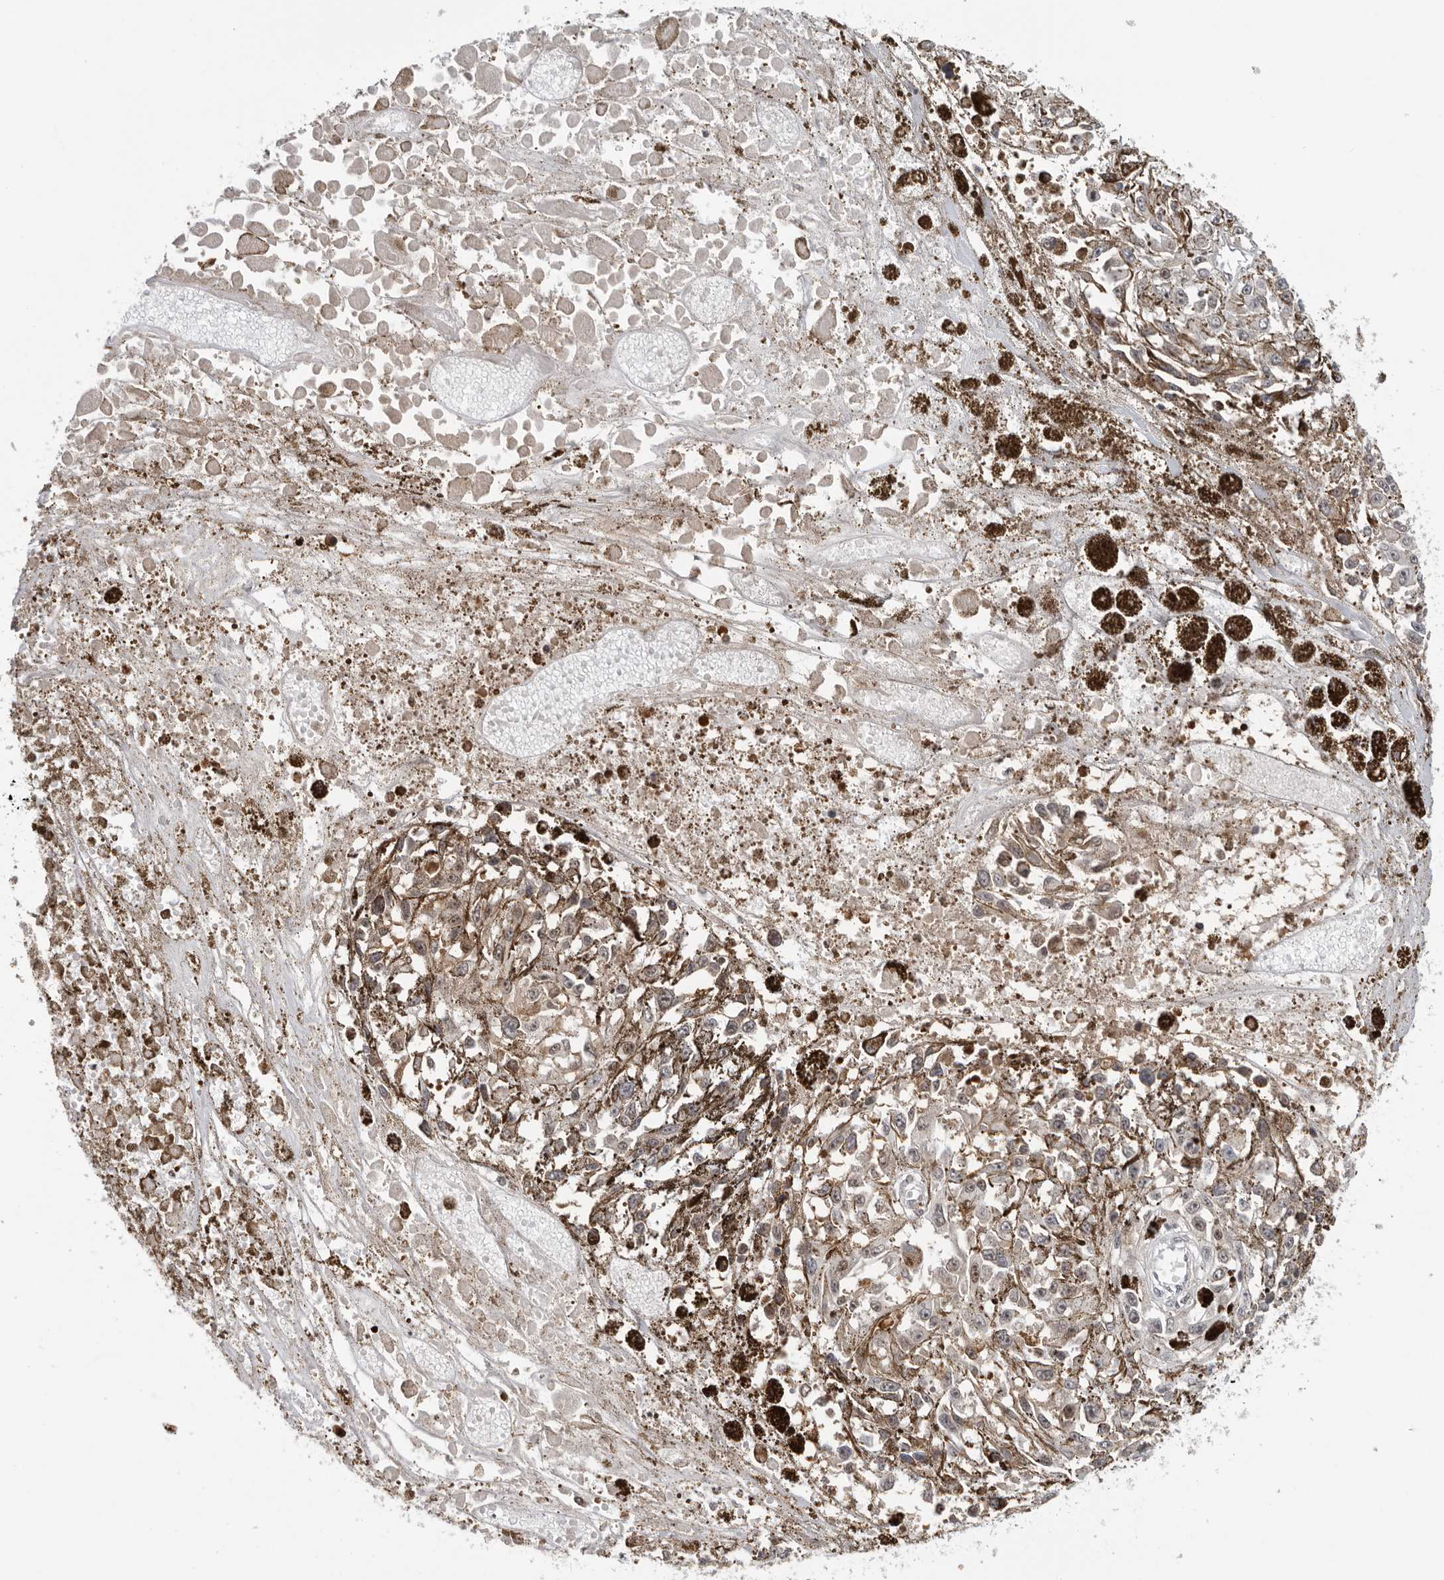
{"staining": {"intensity": "negative", "quantity": "none", "location": "none"}, "tissue": "melanoma", "cell_type": "Tumor cells", "image_type": "cancer", "snomed": [{"axis": "morphology", "description": "Malignant melanoma, Metastatic site"}, {"axis": "topography", "description": "Lymph node"}], "caption": "Immunohistochemistry (IHC) photomicrograph of human malignant melanoma (metastatic site) stained for a protein (brown), which shows no expression in tumor cells.", "gene": "HSPH1", "patient": {"sex": "male", "age": 59}}